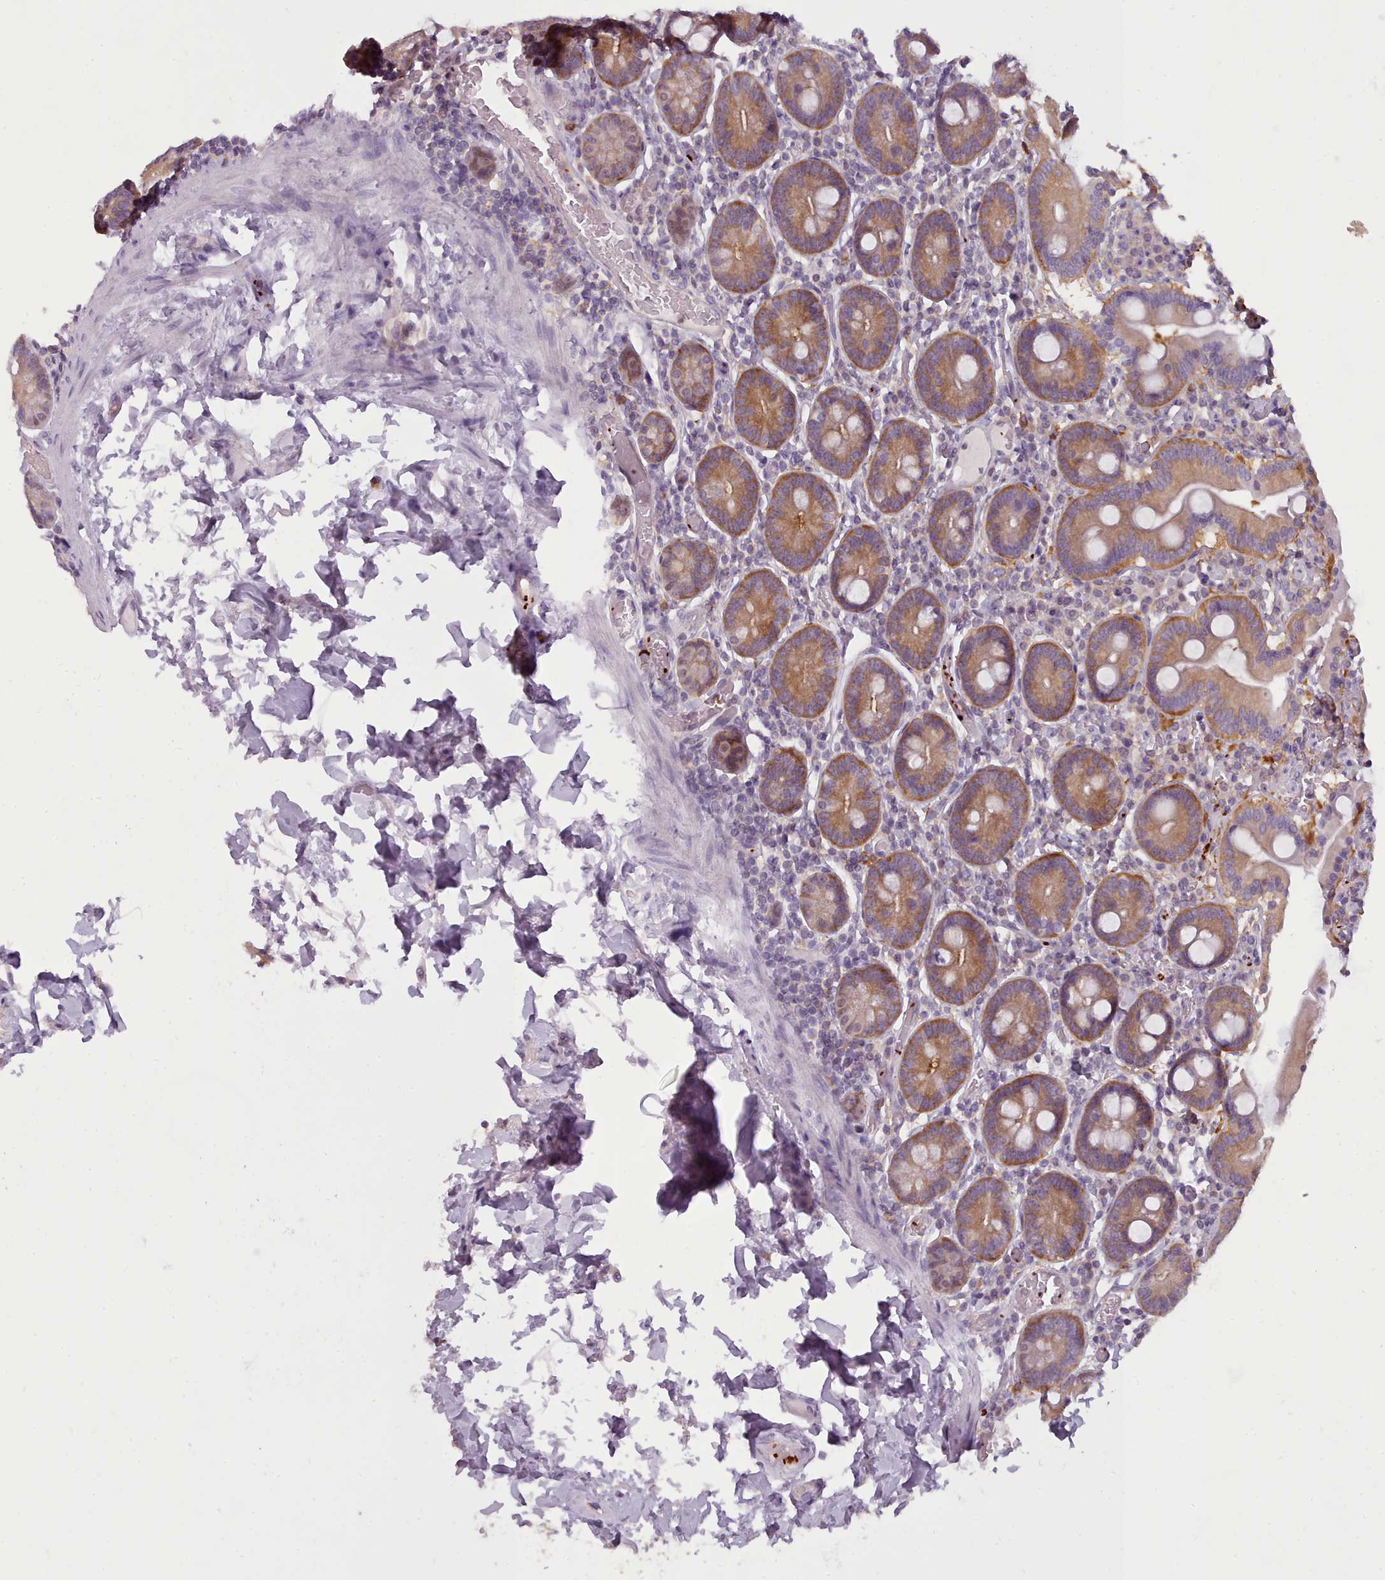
{"staining": {"intensity": "moderate", "quantity": "25%-75%", "location": "cytoplasmic/membranous"}, "tissue": "duodenum", "cell_type": "Glandular cells", "image_type": "normal", "snomed": [{"axis": "morphology", "description": "Normal tissue, NOS"}, {"axis": "topography", "description": "Duodenum"}], "caption": "Immunohistochemical staining of normal human duodenum displays 25%-75% levels of moderate cytoplasmic/membranous protein staining in about 25%-75% of glandular cells.", "gene": "NDST2", "patient": {"sex": "male", "age": 55}}